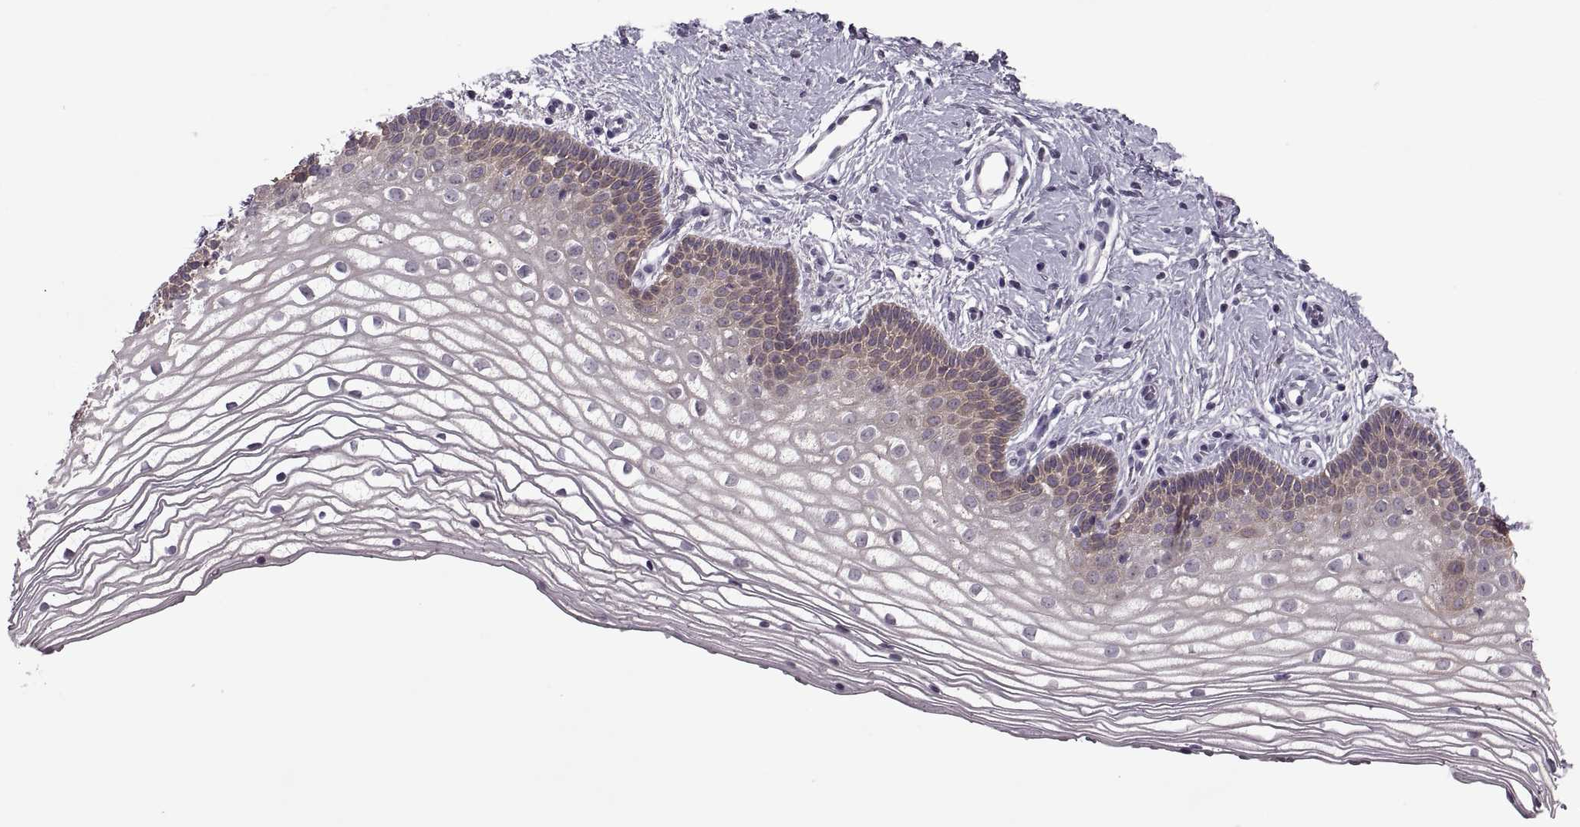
{"staining": {"intensity": "weak", "quantity": "<25%", "location": "cytoplasmic/membranous"}, "tissue": "vagina", "cell_type": "Squamous epithelial cells", "image_type": "normal", "snomed": [{"axis": "morphology", "description": "Normal tissue, NOS"}, {"axis": "topography", "description": "Vagina"}], "caption": "High power microscopy photomicrograph of an immunohistochemistry image of unremarkable vagina, revealing no significant expression in squamous epithelial cells.", "gene": "MGAT4D", "patient": {"sex": "female", "age": 36}}